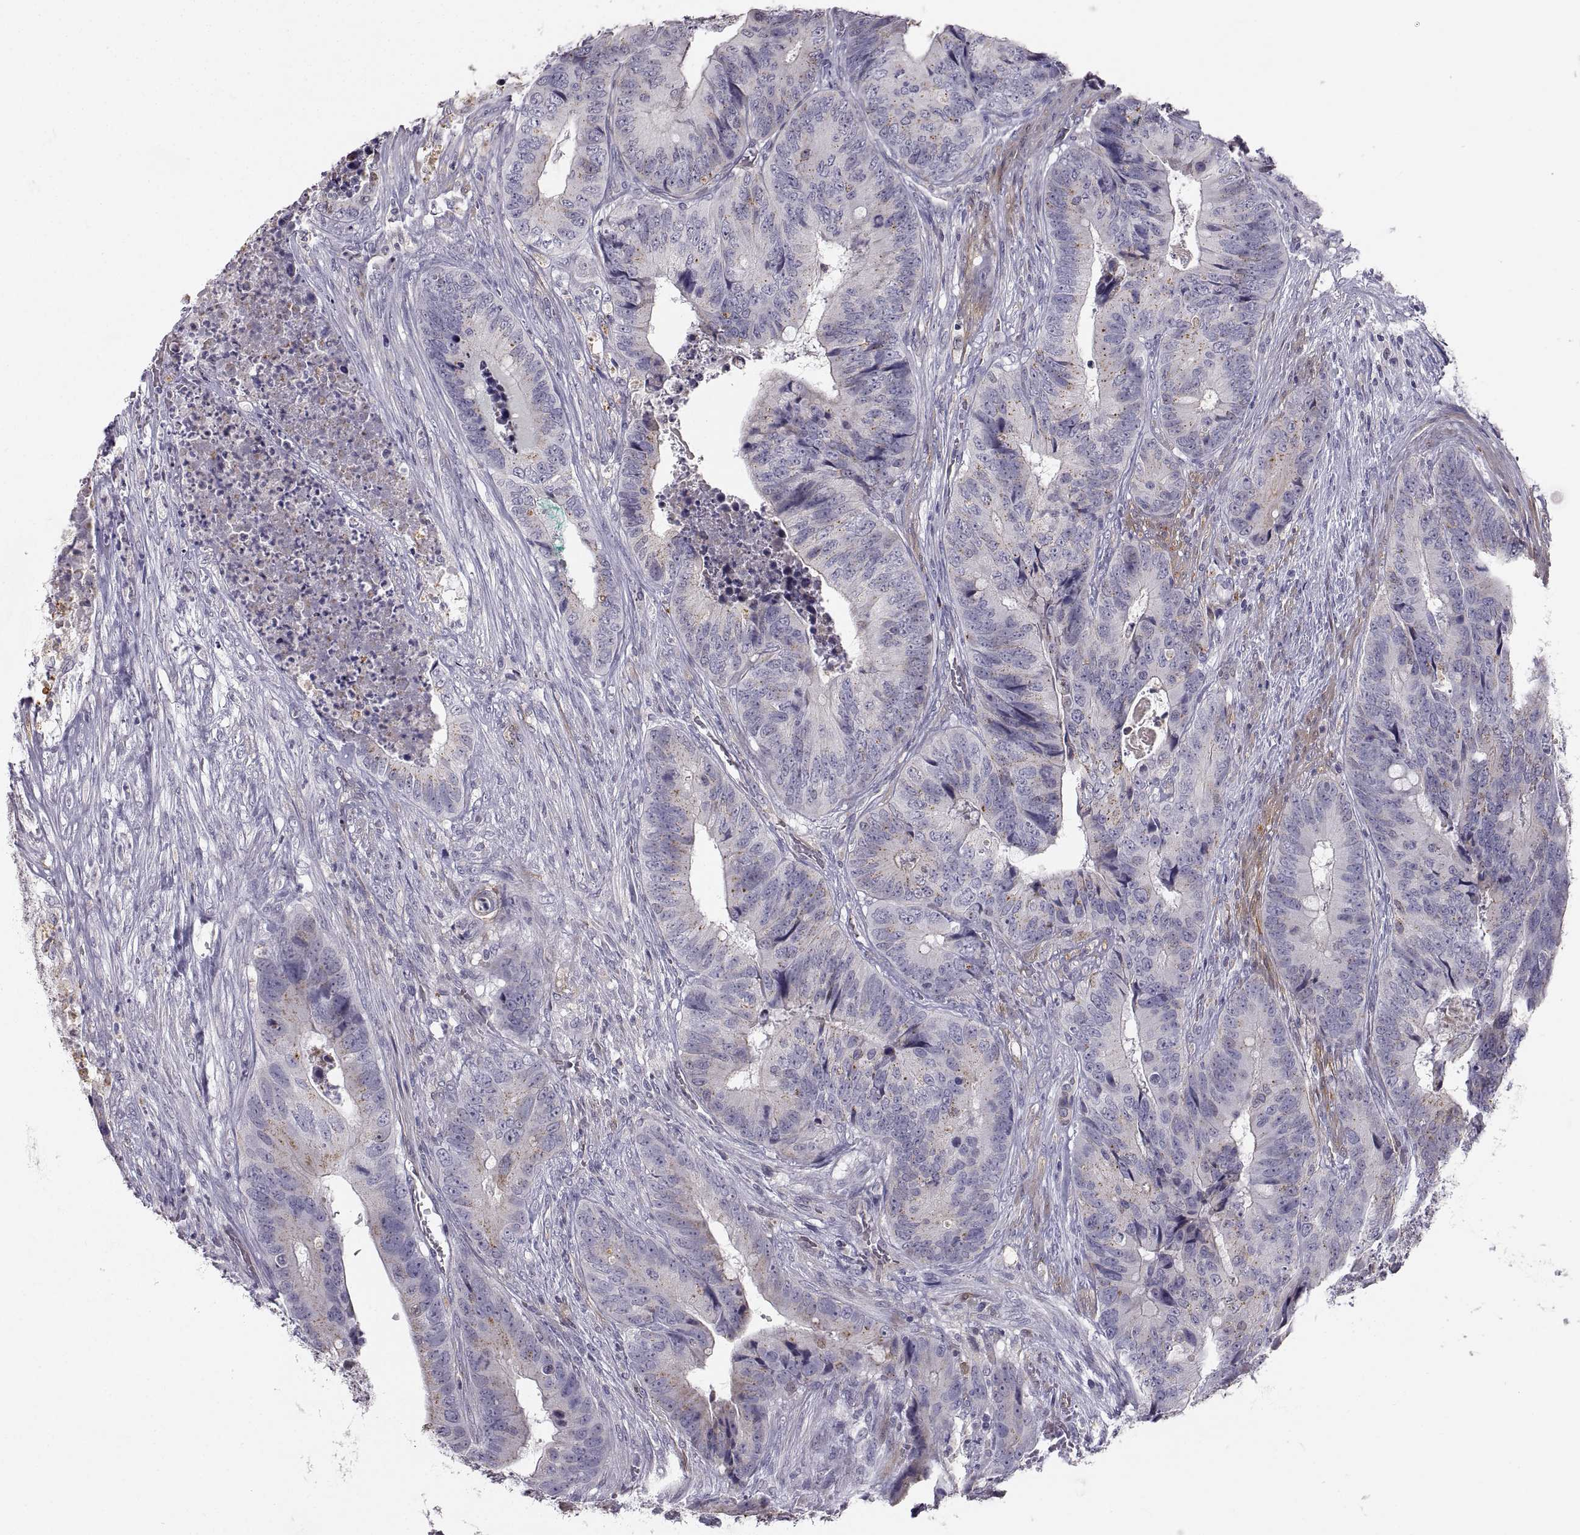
{"staining": {"intensity": "negative", "quantity": "none", "location": "none"}, "tissue": "colorectal cancer", "cell_type": "Tumor cells", "image_type": "cancer", "snomed": [{"axis": "morphology", "description": "Adenocarcinoma, NOS"}, {"axis": "topography", "description": "Colon"}], "caption": "Tumor cells are negative for brown protein staining in colorectal cancer.", "gene": "PGM5", "patient": {"sex": "male", "age": 84}}